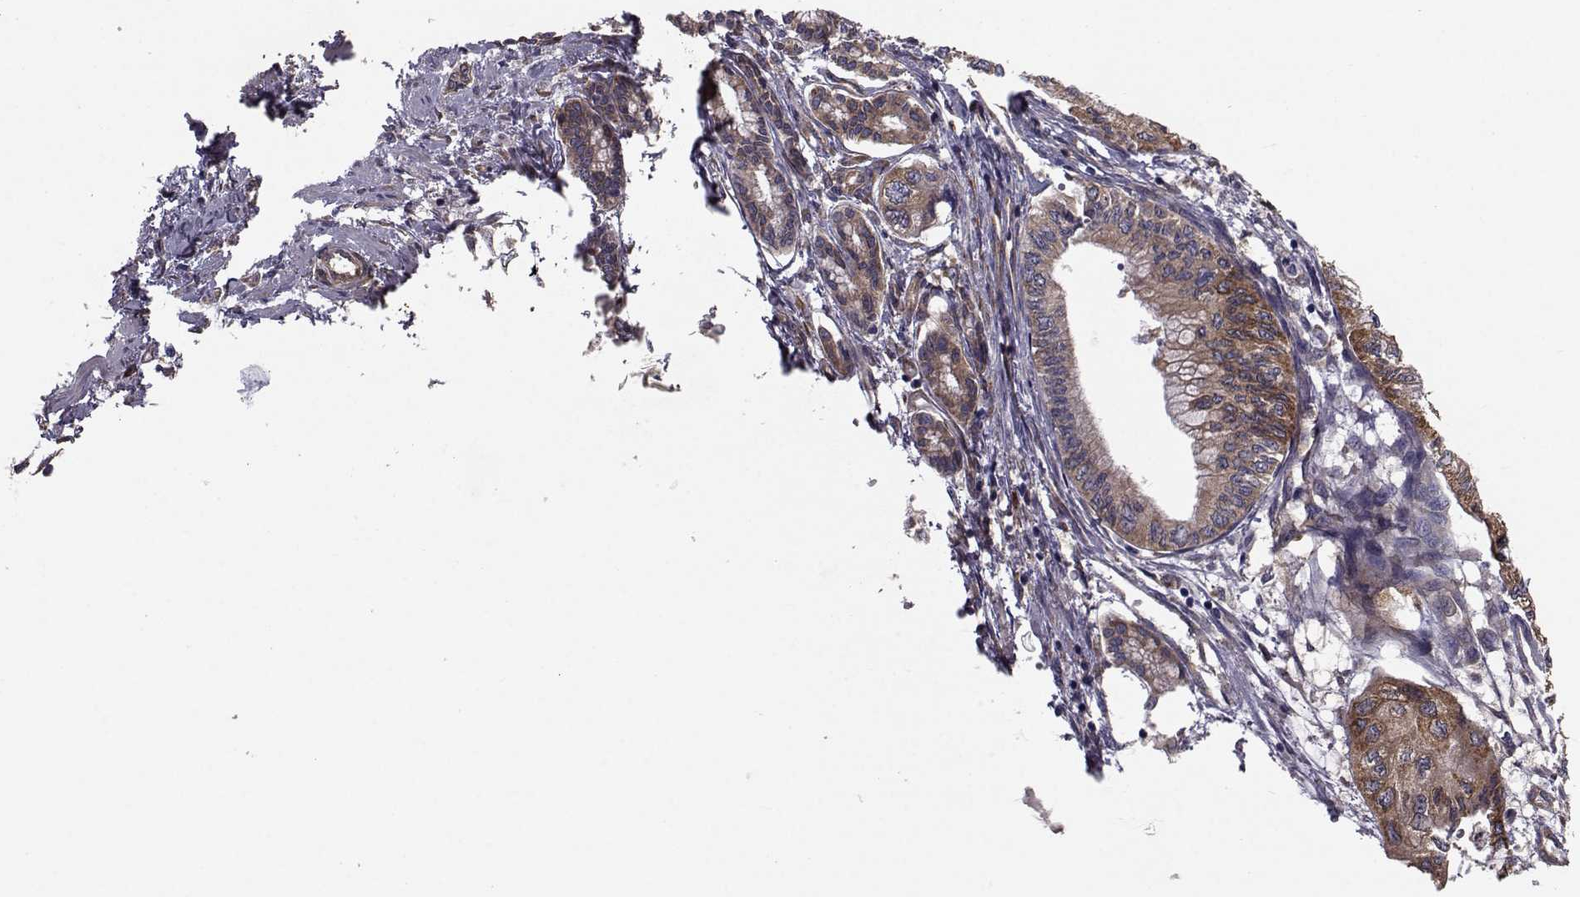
{"staining": {"intensity": "strong", "quantity": "25%-75%", "location": "cytoplasmic/membranous"}, "tissue": "pancreatic cancer", "cell_type": "Tumor cells", "image_type": "cancer", "snomed": [{"axis": "morphology", "description": "Adenocarcinoma, NOS"}, {"axis": "topography", "description": "Pancreas"}], "caption": "Pancreatic cancer tissue exhibits strong cytoplasmic/membranous staining in approximately 25%-75% of tumor cells", "gene": "TRIP10", "patient": {"sex": "female", "age": 76}}